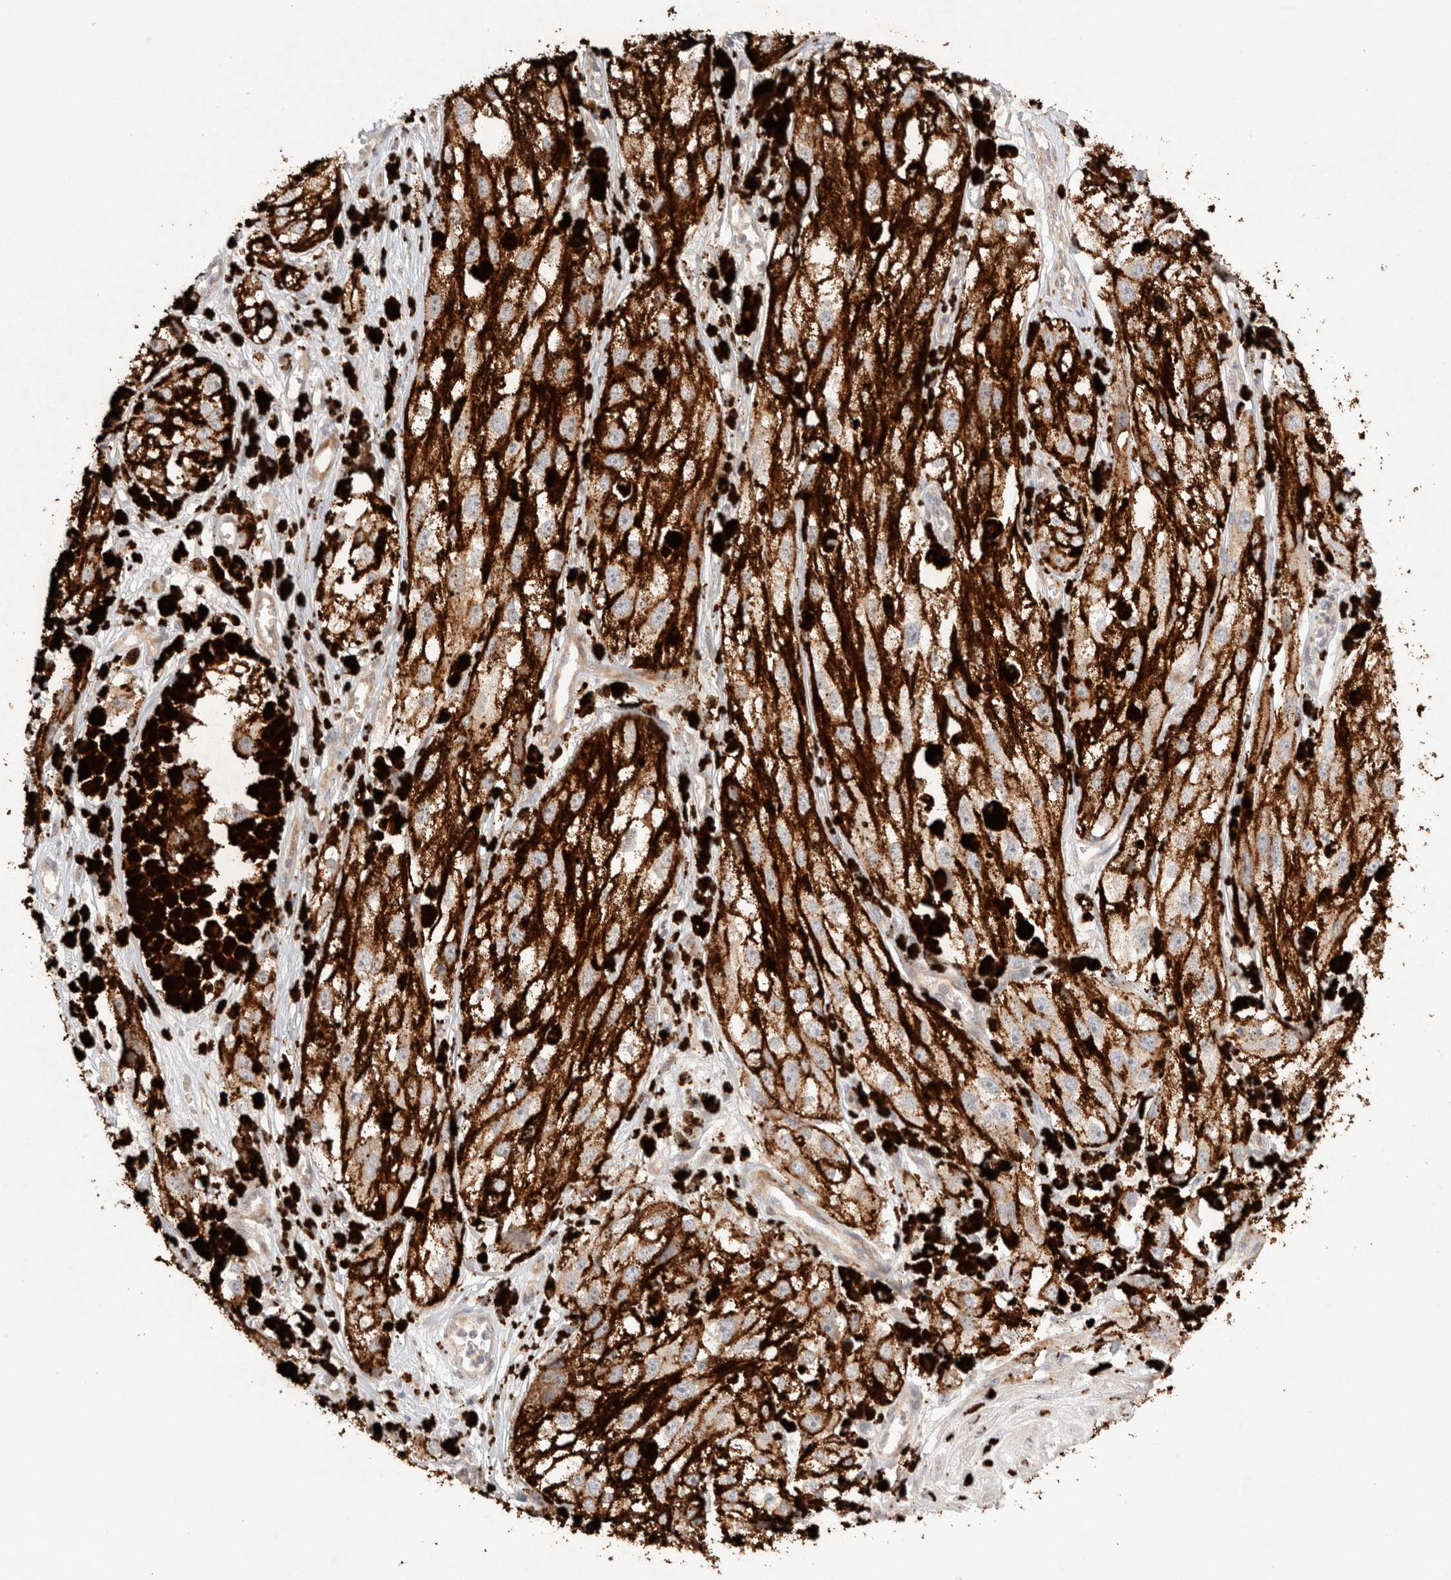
{"staining": {"intensity": "moderate", "quantity": ">75%", "location": "cytoplasmic/membranous"}, "tissue": "melanoma", "cell_type": "Tumor cells", "image_type": "cancer", "snomed": [{"axis": "morphology", "description": "Malignant melanoma, NOS"}, {"axis": "topography", "description": "Skin"}], "caption": "Immunohistochemistry (IHC) (DAB (3,3'-diaminobenzidine)) staining of melanoma exhibits moderate cytoplasmic/membranous protein positivity in about >75% of tumor cells. The staining is performed using DAB (3,3'-diaminobenzidine) brown chromogen to label protein expression. The nuclei are counter-stained blue using hematoxylin.", "gene": "KLHL20", "patient": {"sex": "male", "age": 88}}